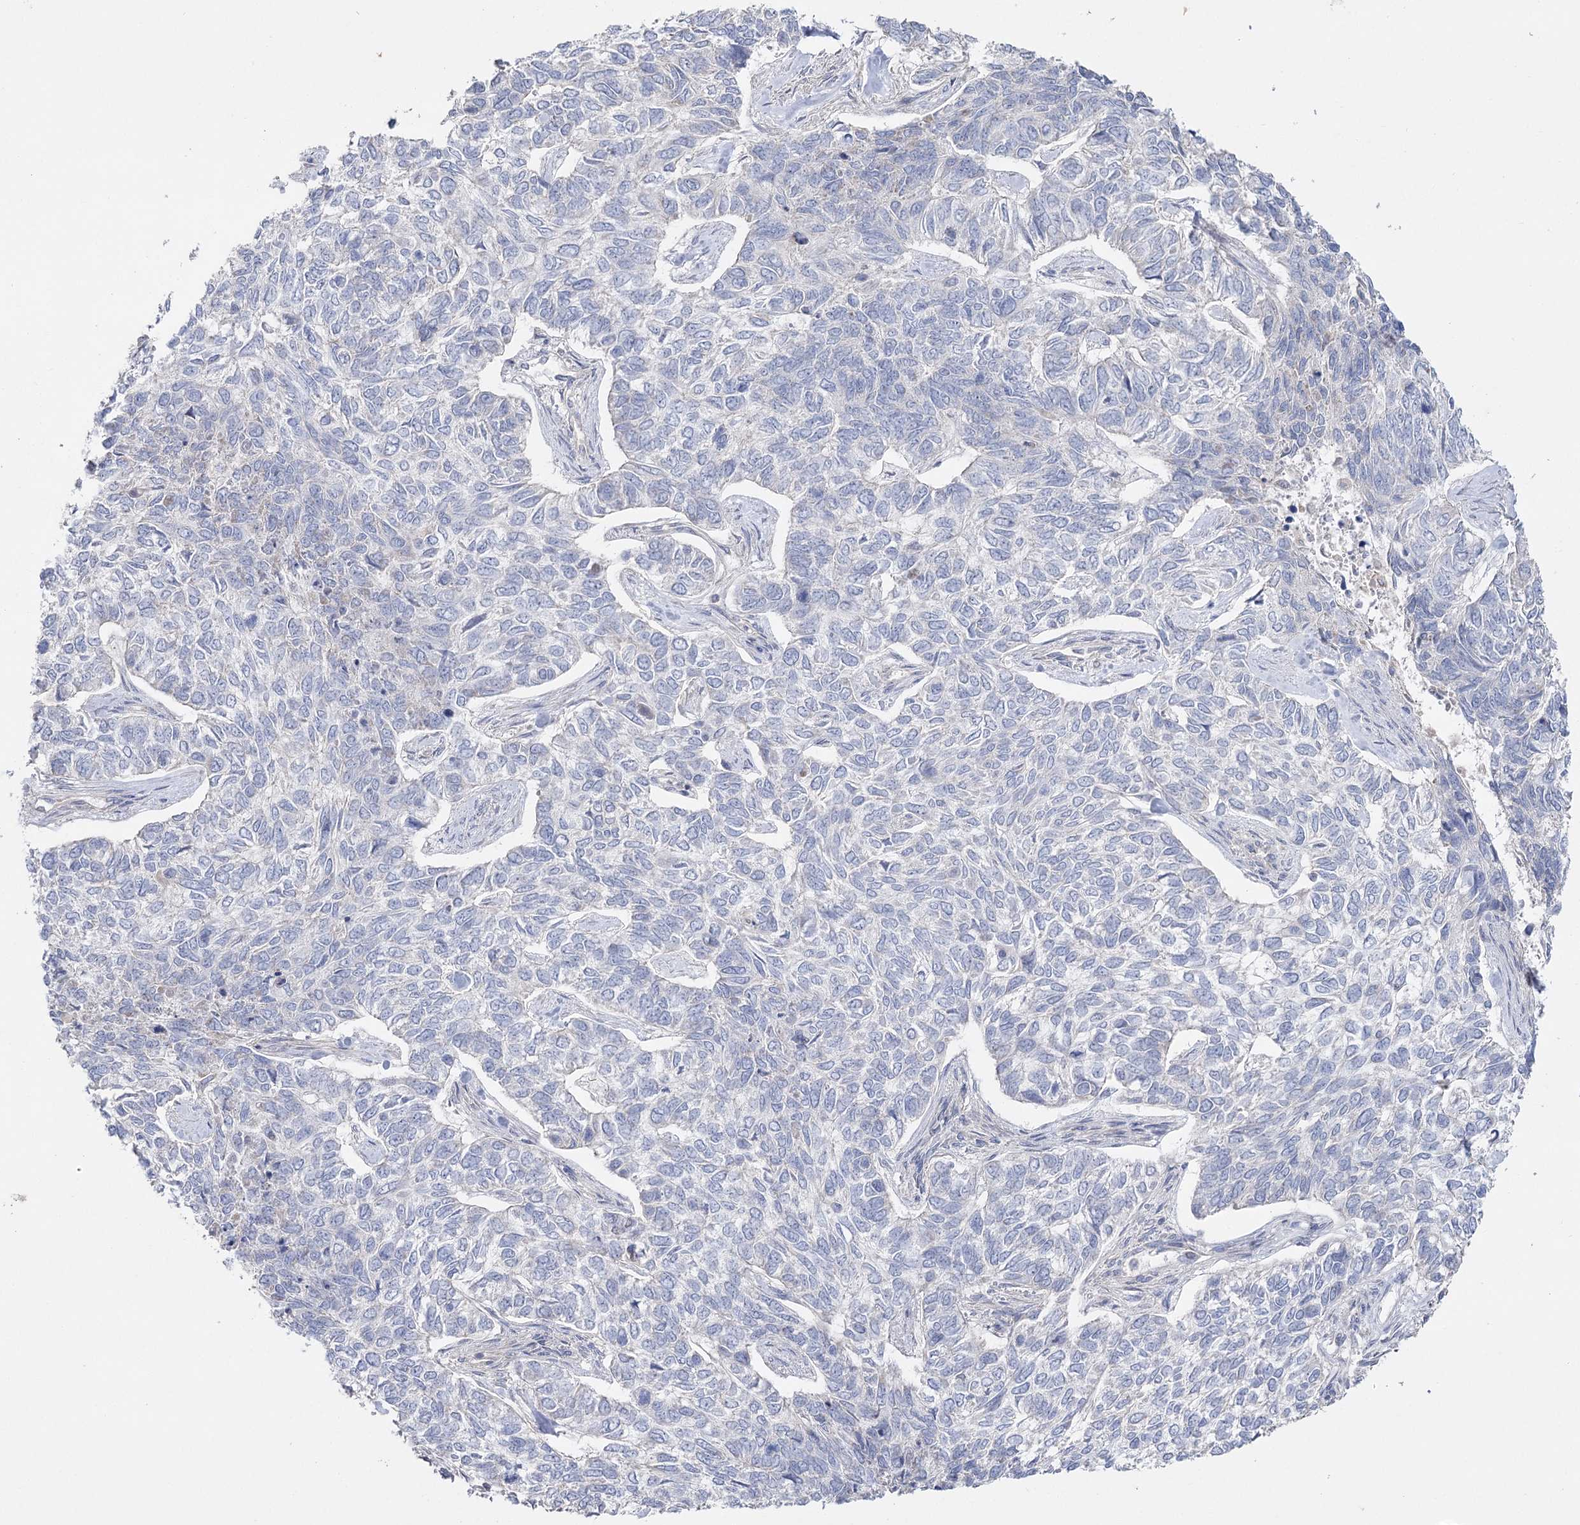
{"staining": {"intensity": "negative", "quantity": "none", "location": "none"}, "tissue": "skin cancer", "cell_type": "Tumor cells", "image_type": "cancer", "snomed": [{"axis": "morphology", "description": "Basal cell carcinoma"}, {"axis": "topography", "description": "Skin"}], "caption": "Tumor cells show no significant protein positivity in skin cancer.", "gene": "TMEM187", "patient": {"sex": "female", "age": 65}}